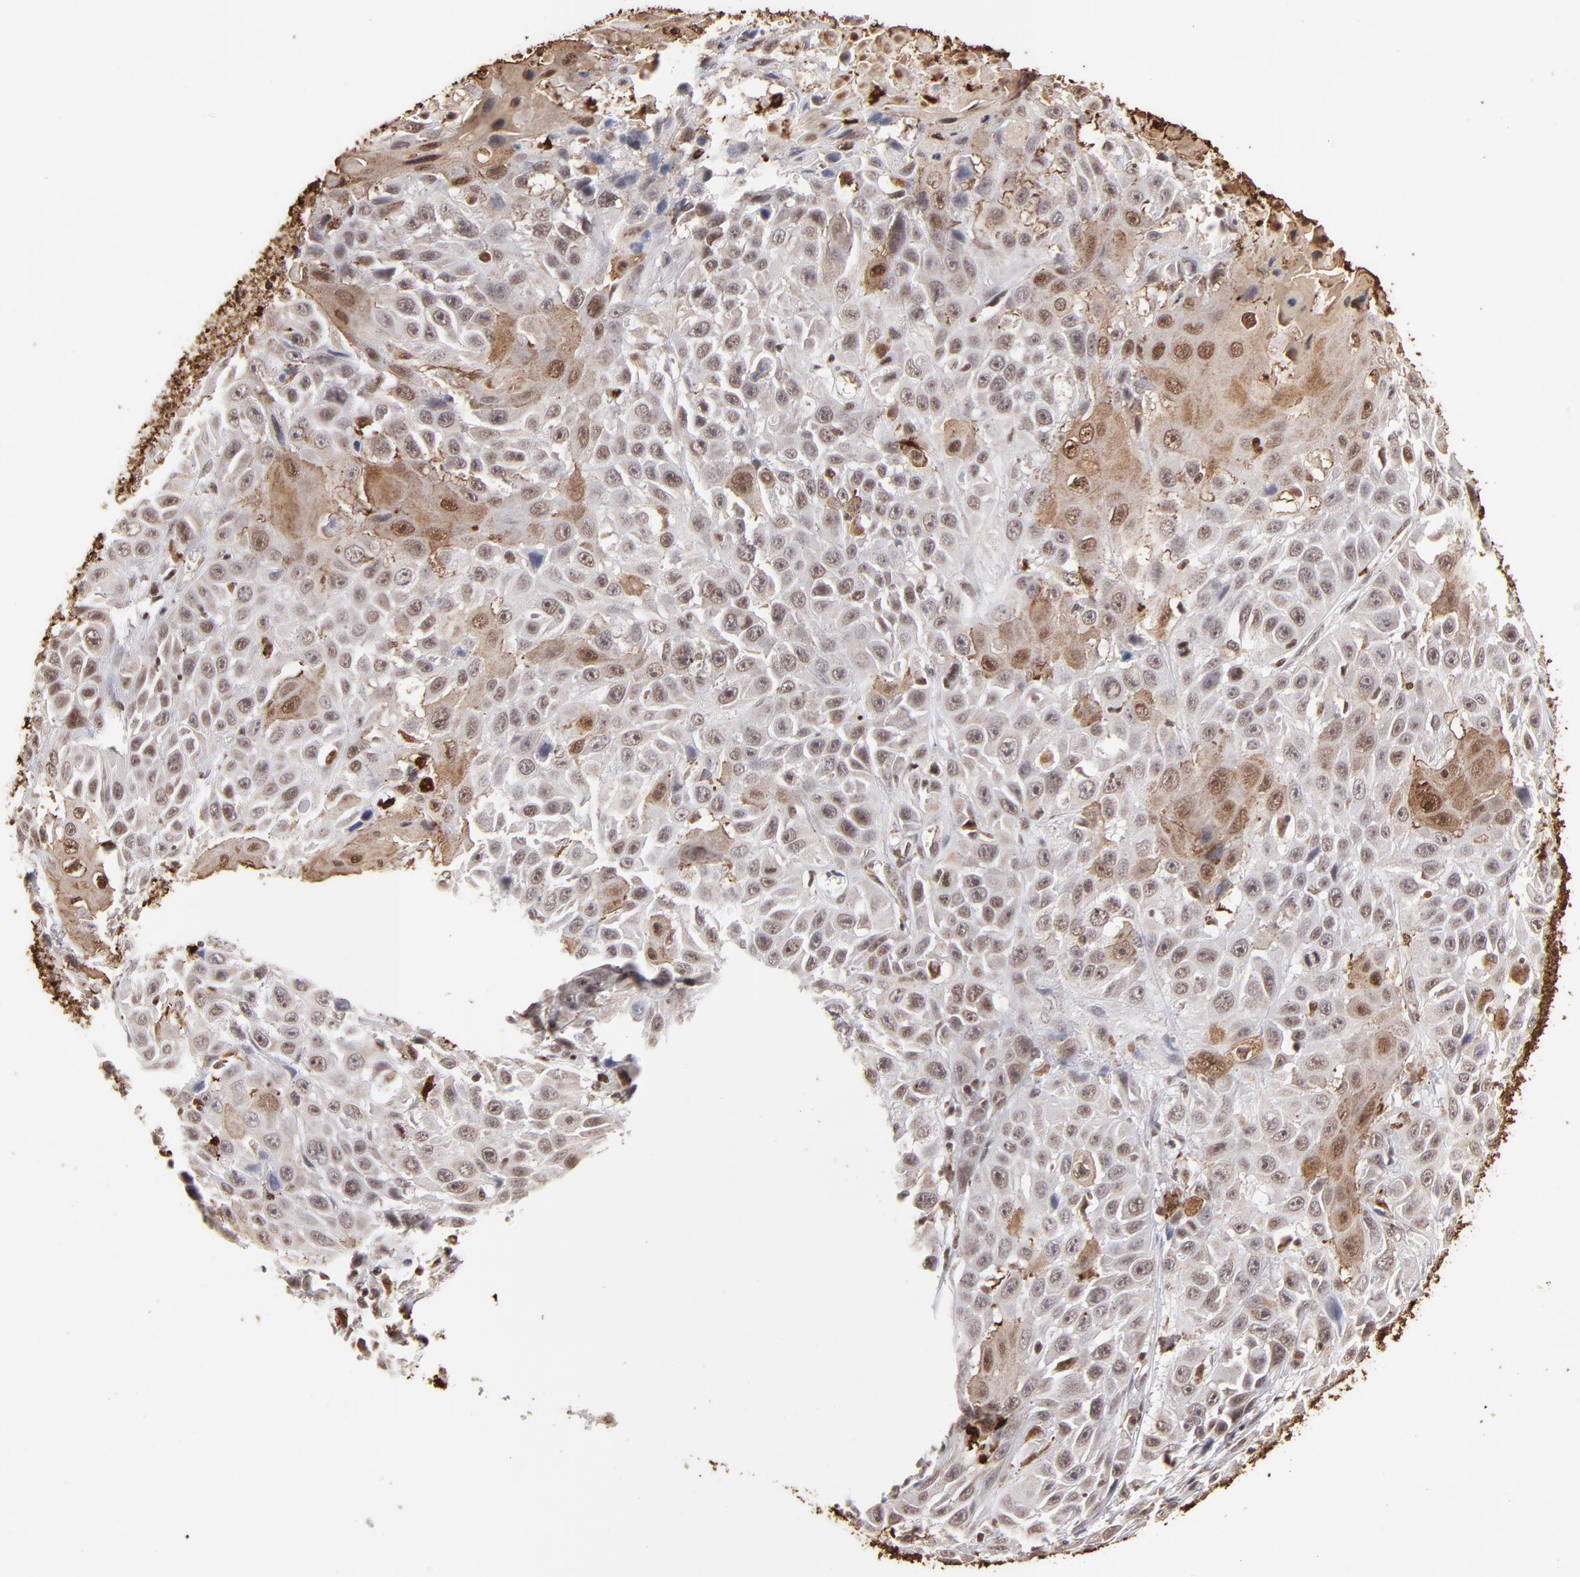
{"staining": {"intensity": "moderate", "quantity": ">75%", "location": "cytoplasmic/membranous,nuclear"}, "tissue": "cervical cancer", "cell_type": "Tumor cells", "image_type": "cancer", "snomed": [{"axis": "morphology", "description": "Squamous cell carcinoma, NOS"}, {"axis": "topography", "description": "Cervix"}], "caption": "Cervical squamous cell carcinoma tissue exhibits moderate cytoplasmic/membranous and nuclear positivity in about >75% of tumor cells", "gene": "ZFX", "patient": {"sex": "female", "age": 39}}